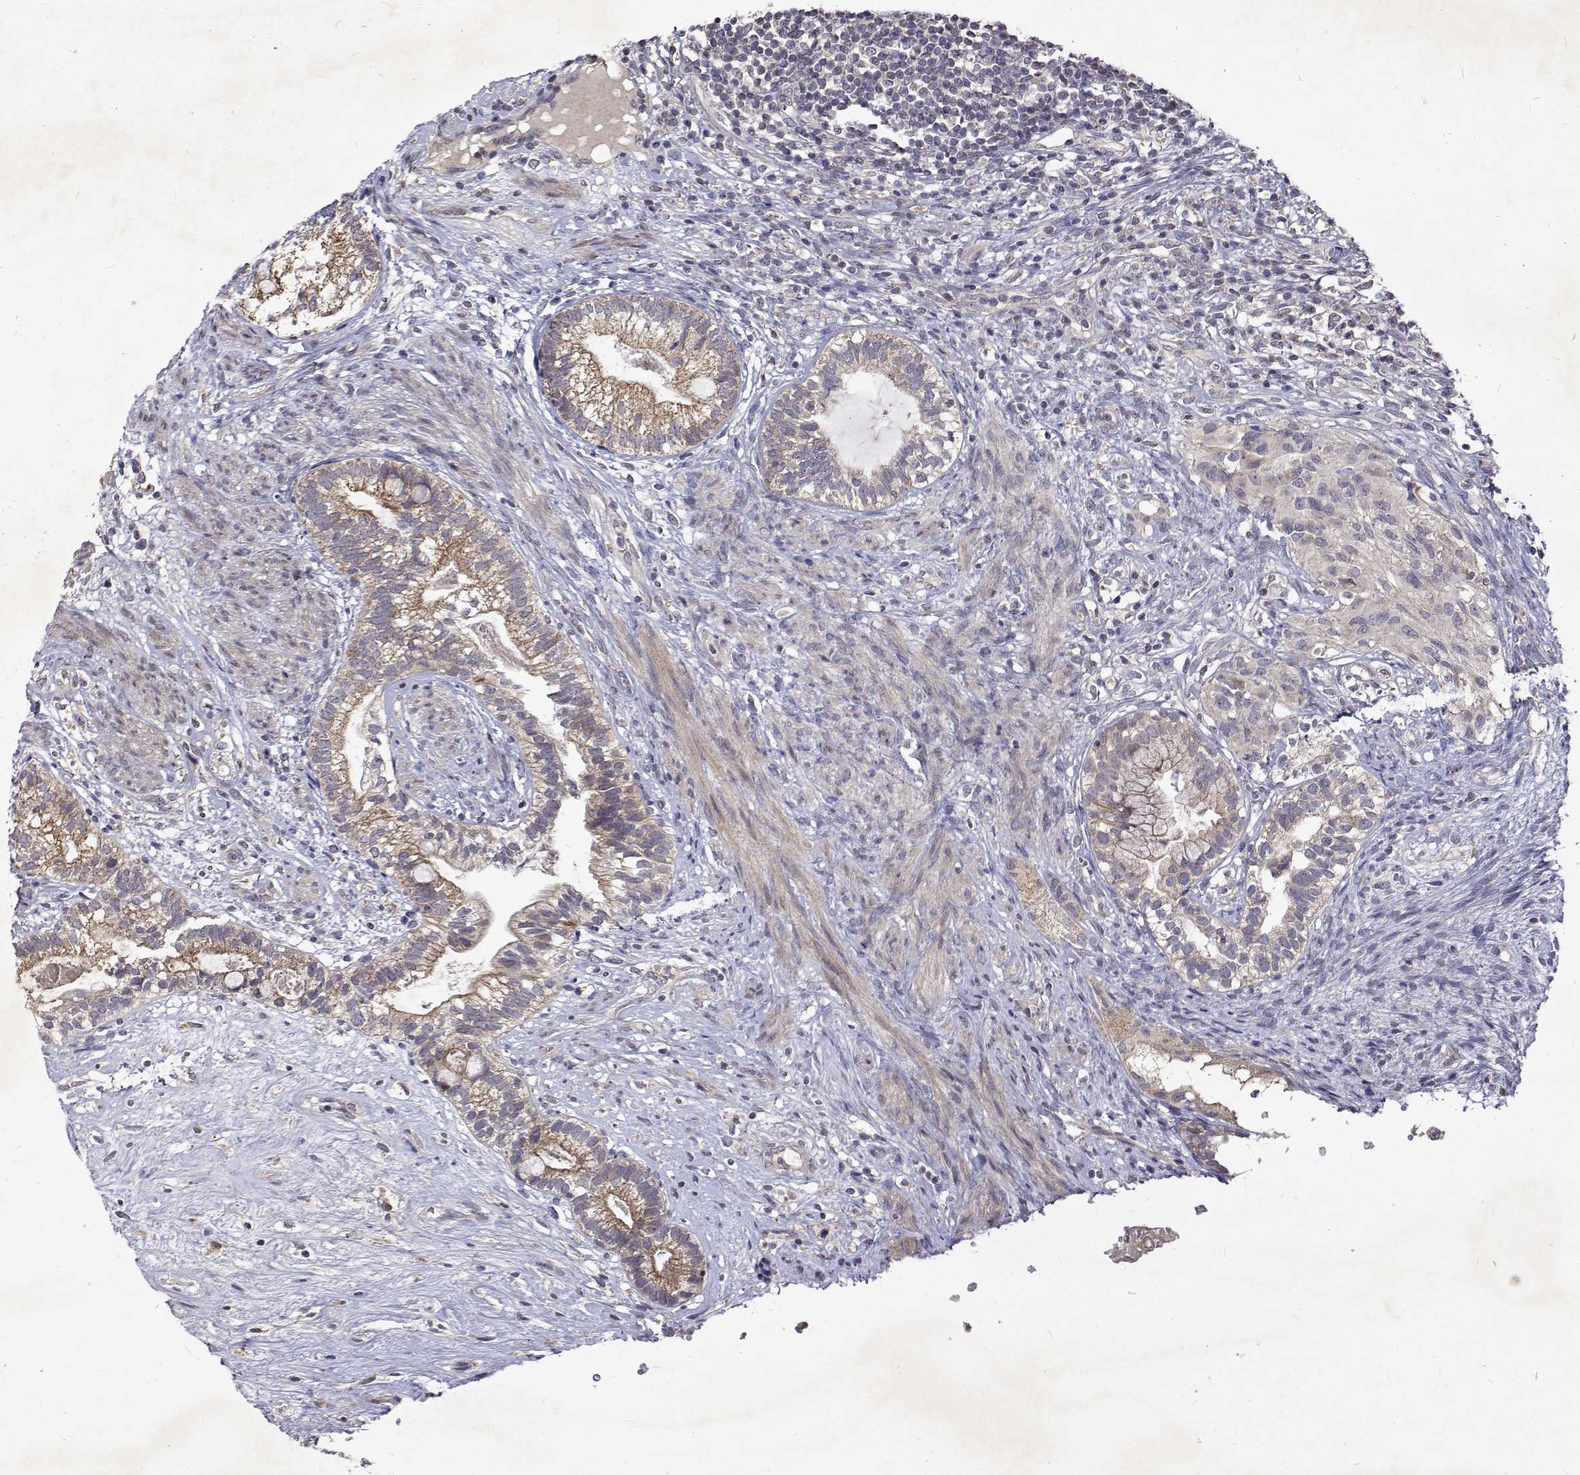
{"staining": {"intensity": "moderate", "quantity": ">75%", "location": "cytoplasmic/membranous"}, "tissue": "testis cancer", "cell_type": "Tumor cells", "image_type": "cancer", "snomed": [{"axis": "morphology", "description": "Seminoma, NOS"}, {"axis": "morphology", "description": "Carcinoma, Embryonal, NOS"}, {"axis": "topography", "description": "Testis"}], "caption": "DAB immunohistochemical staining of embryonal carcinoma (testis) reveals moderate cytoplasmic/membranous protein positivity in approximately >75% of tumor cells.", "gene": "ALKBH8", "patient": {"sex": "male", "age": 41}}